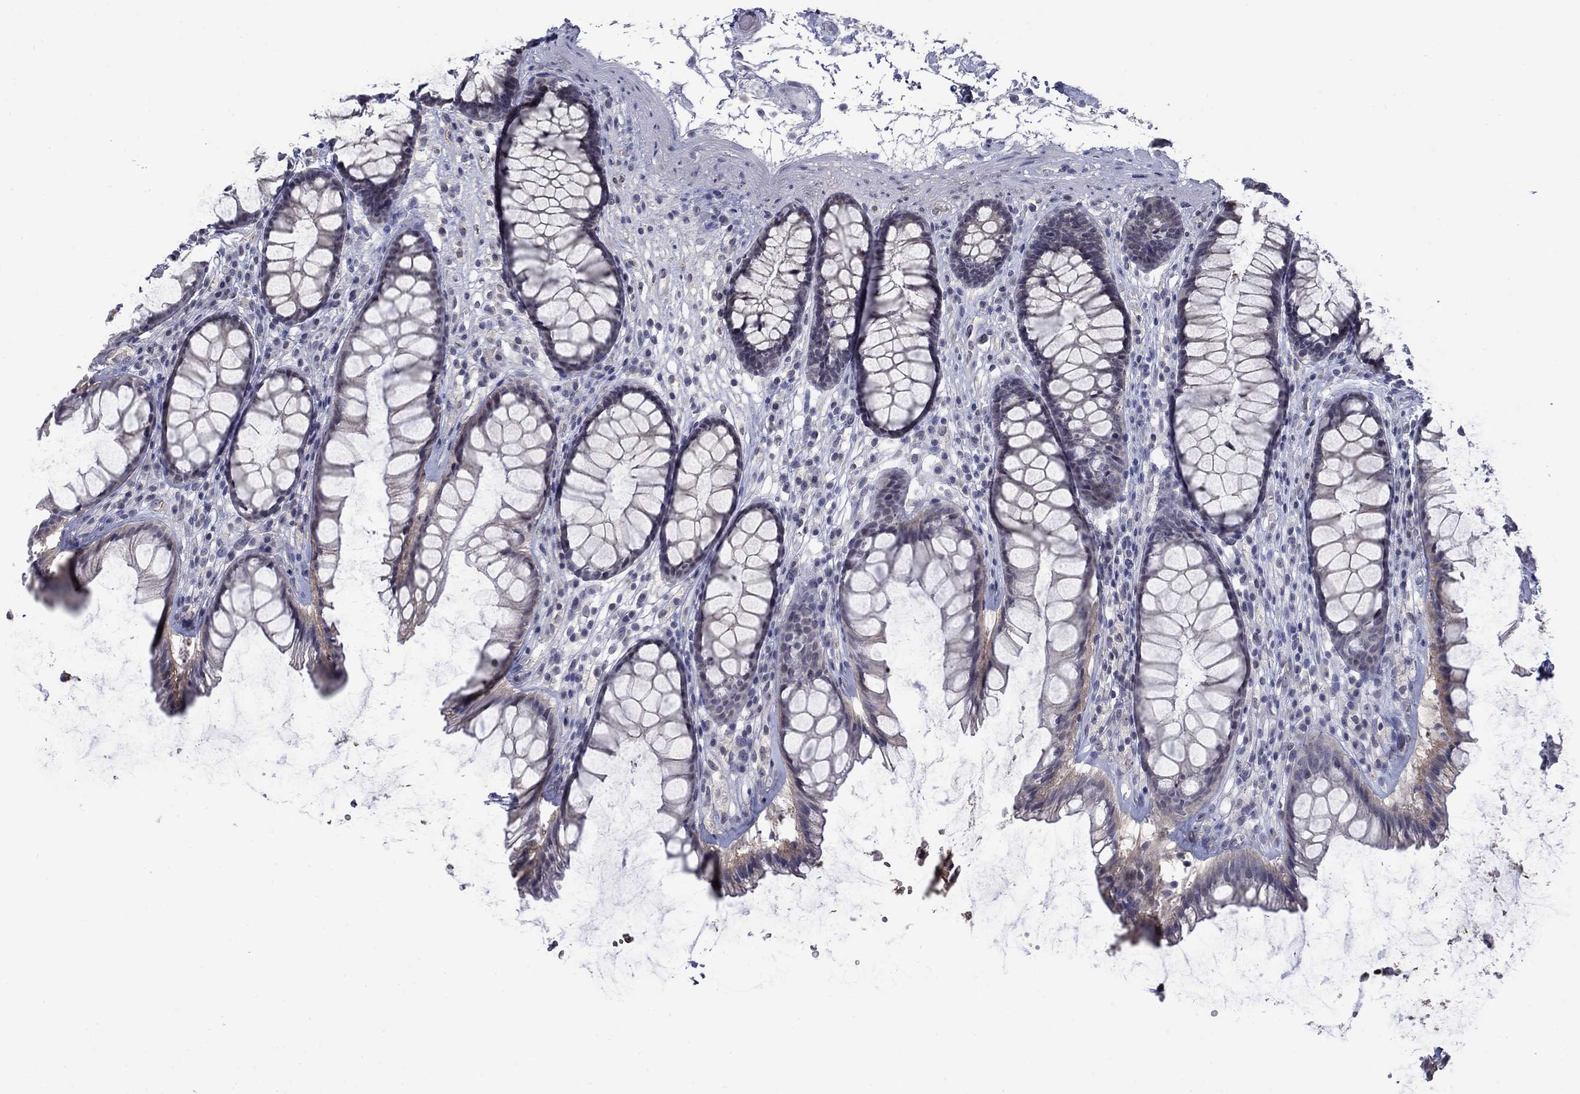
{"staining": {"intensity": "weak", "quantity": "<25%", "location": "cytoplasmic/membranous"}, "tissue": "rectum", "cell_type": "Glandular cells", "image_type": "normal", "snomed": [{"axis": "morphology", "description": "Normal tissue, NOS"}, {"axis": "topography", "description": "Rectum"}], "caption": "A photomicrograph of rectum stained for a protein demonstrates no brown staining in glandular cells.", "gene": "NSMF", "patient": {"sex": "male", "age": 72}}